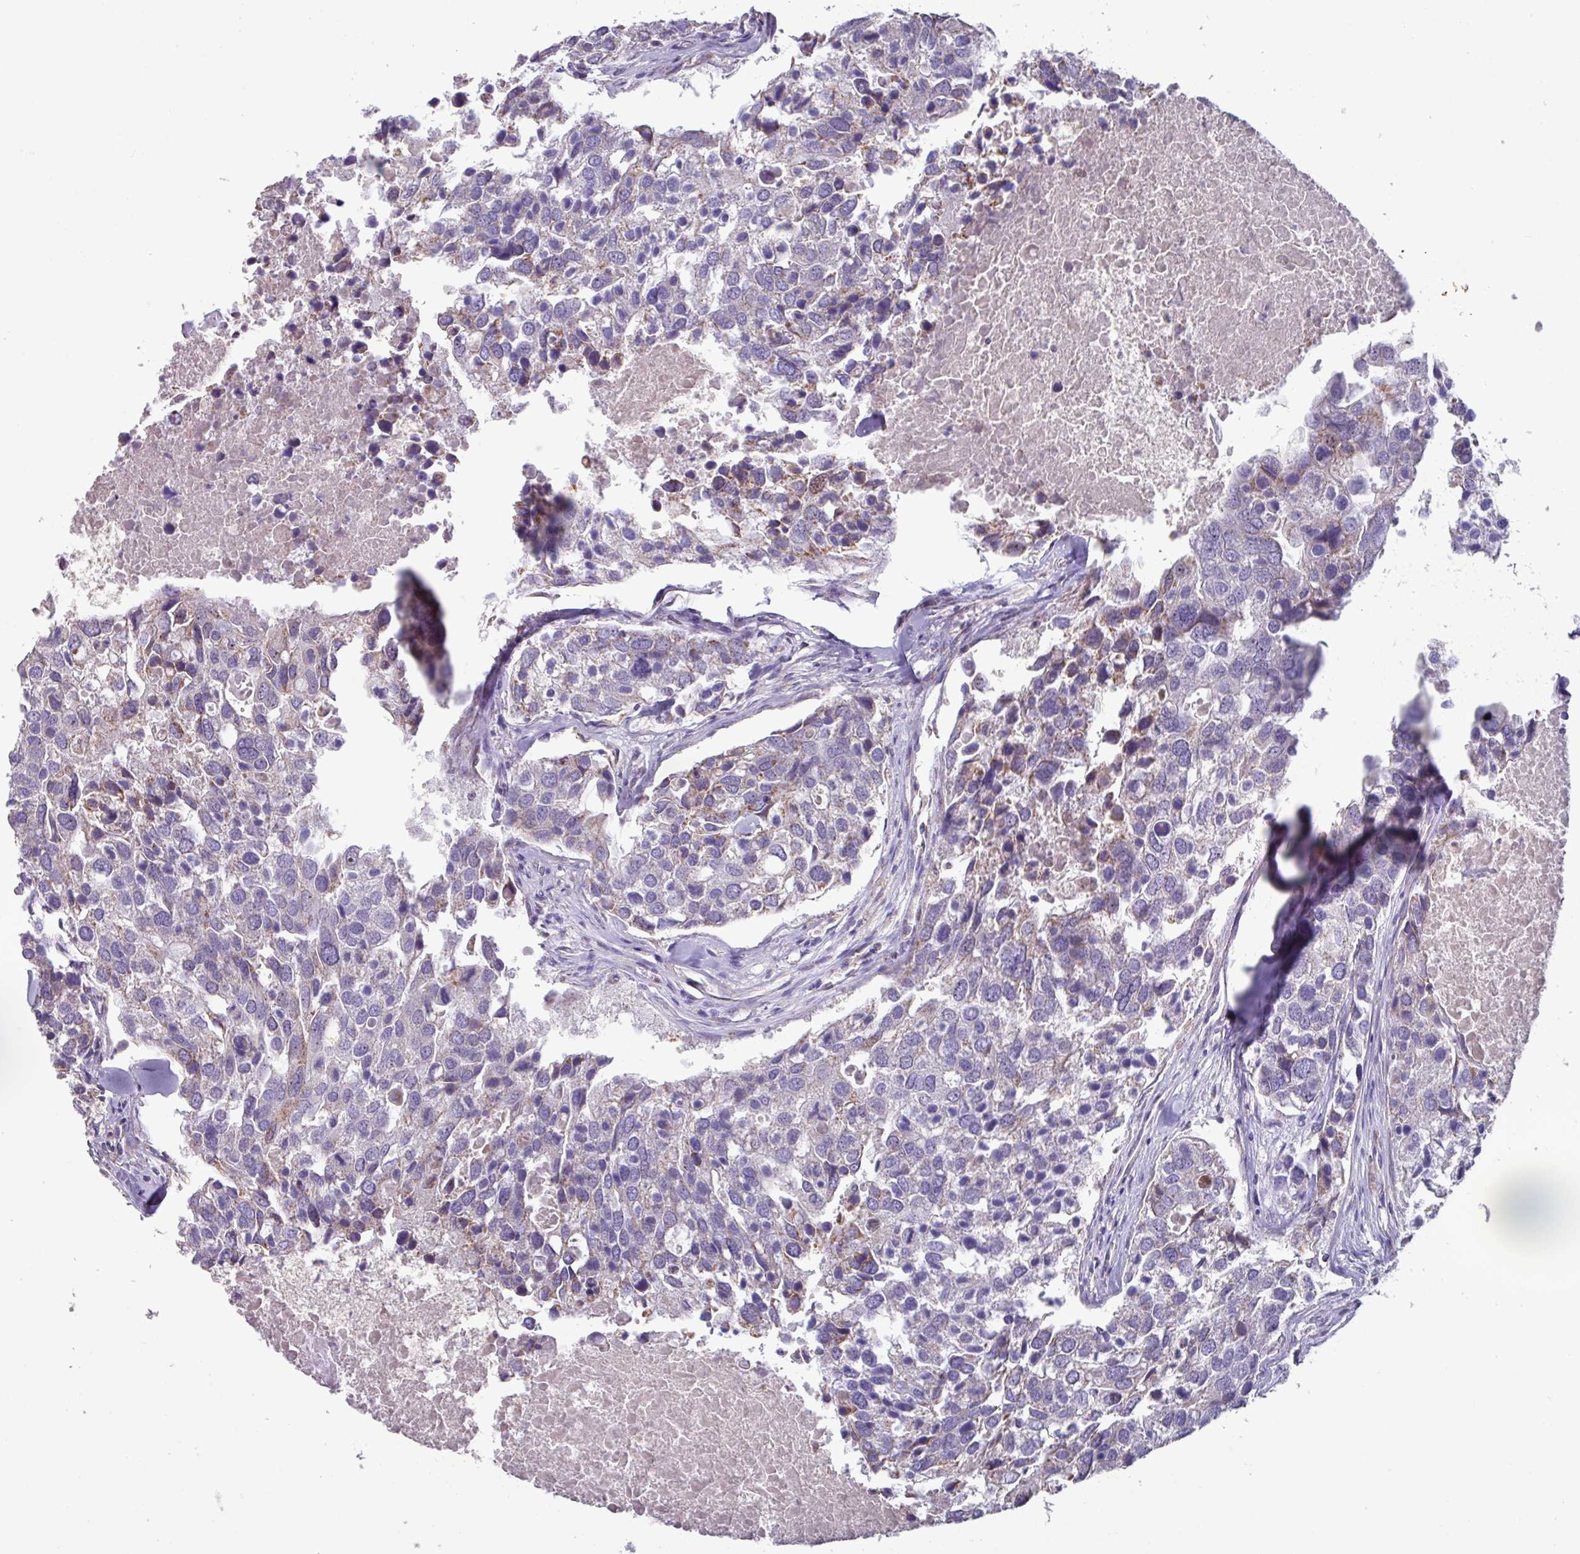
{"staining": {"intensity": "weak", "quantity": "<25%", "location": "cytoplasmic/membranous"}, "tissue": "breast cancer", "cell_type": "Tumor cells", "image_type": "cancer", "snomed": [{"axis": "morphology", "description": "Duct carcinoma"}, {"axis": "topography", "description": "Breast"}], "caption": "Invasive ductal carcinoma (breast) was stained to show a protein in brown. There is no significant positivity in tumor cells.", "gene": "MT-ND4", "patient": {"sex": "female", "age": 83}}